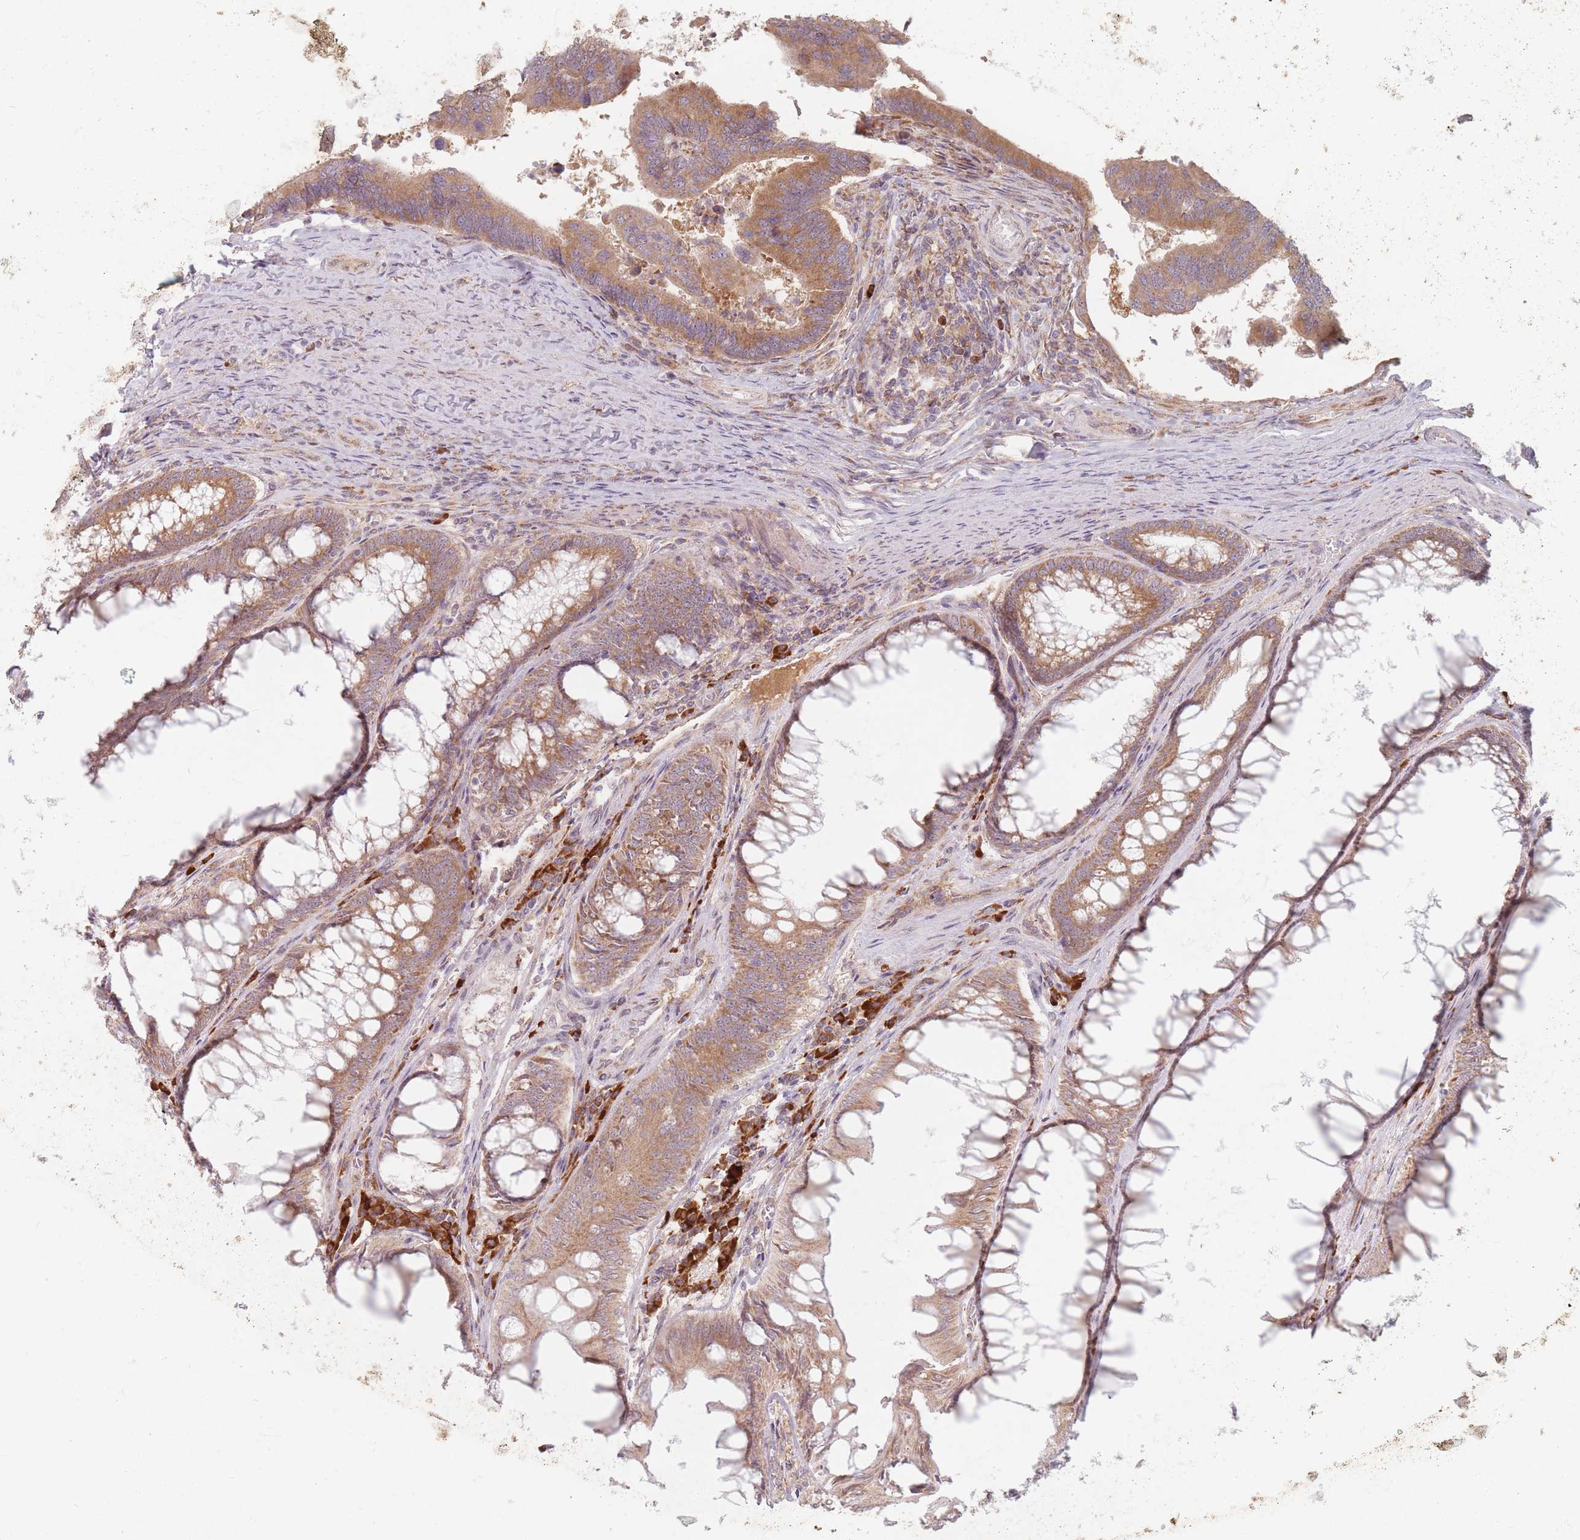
{"staining": {"intensity": "moderate", "quantity": ">75%", "location": "cytoplasmic/membranous"}, "tissue": "colorectal cancer", "cell_type": "Tumor cells", "image_type": "cancer", "snomed": [{"axis": "morphology", "description": "Adenocarcinoma, NOS"}, {"axis": "topography", "description": "Colon"}], "caption": "Immunohistochemical staining of colorectal cancer demonstrates medium levels of moderate cytoplasmic/membranous protein positivity in approximately >75% of tumor cells.", "gene": "SMIM14", "patient": {"sex": "female", "age": 67}}